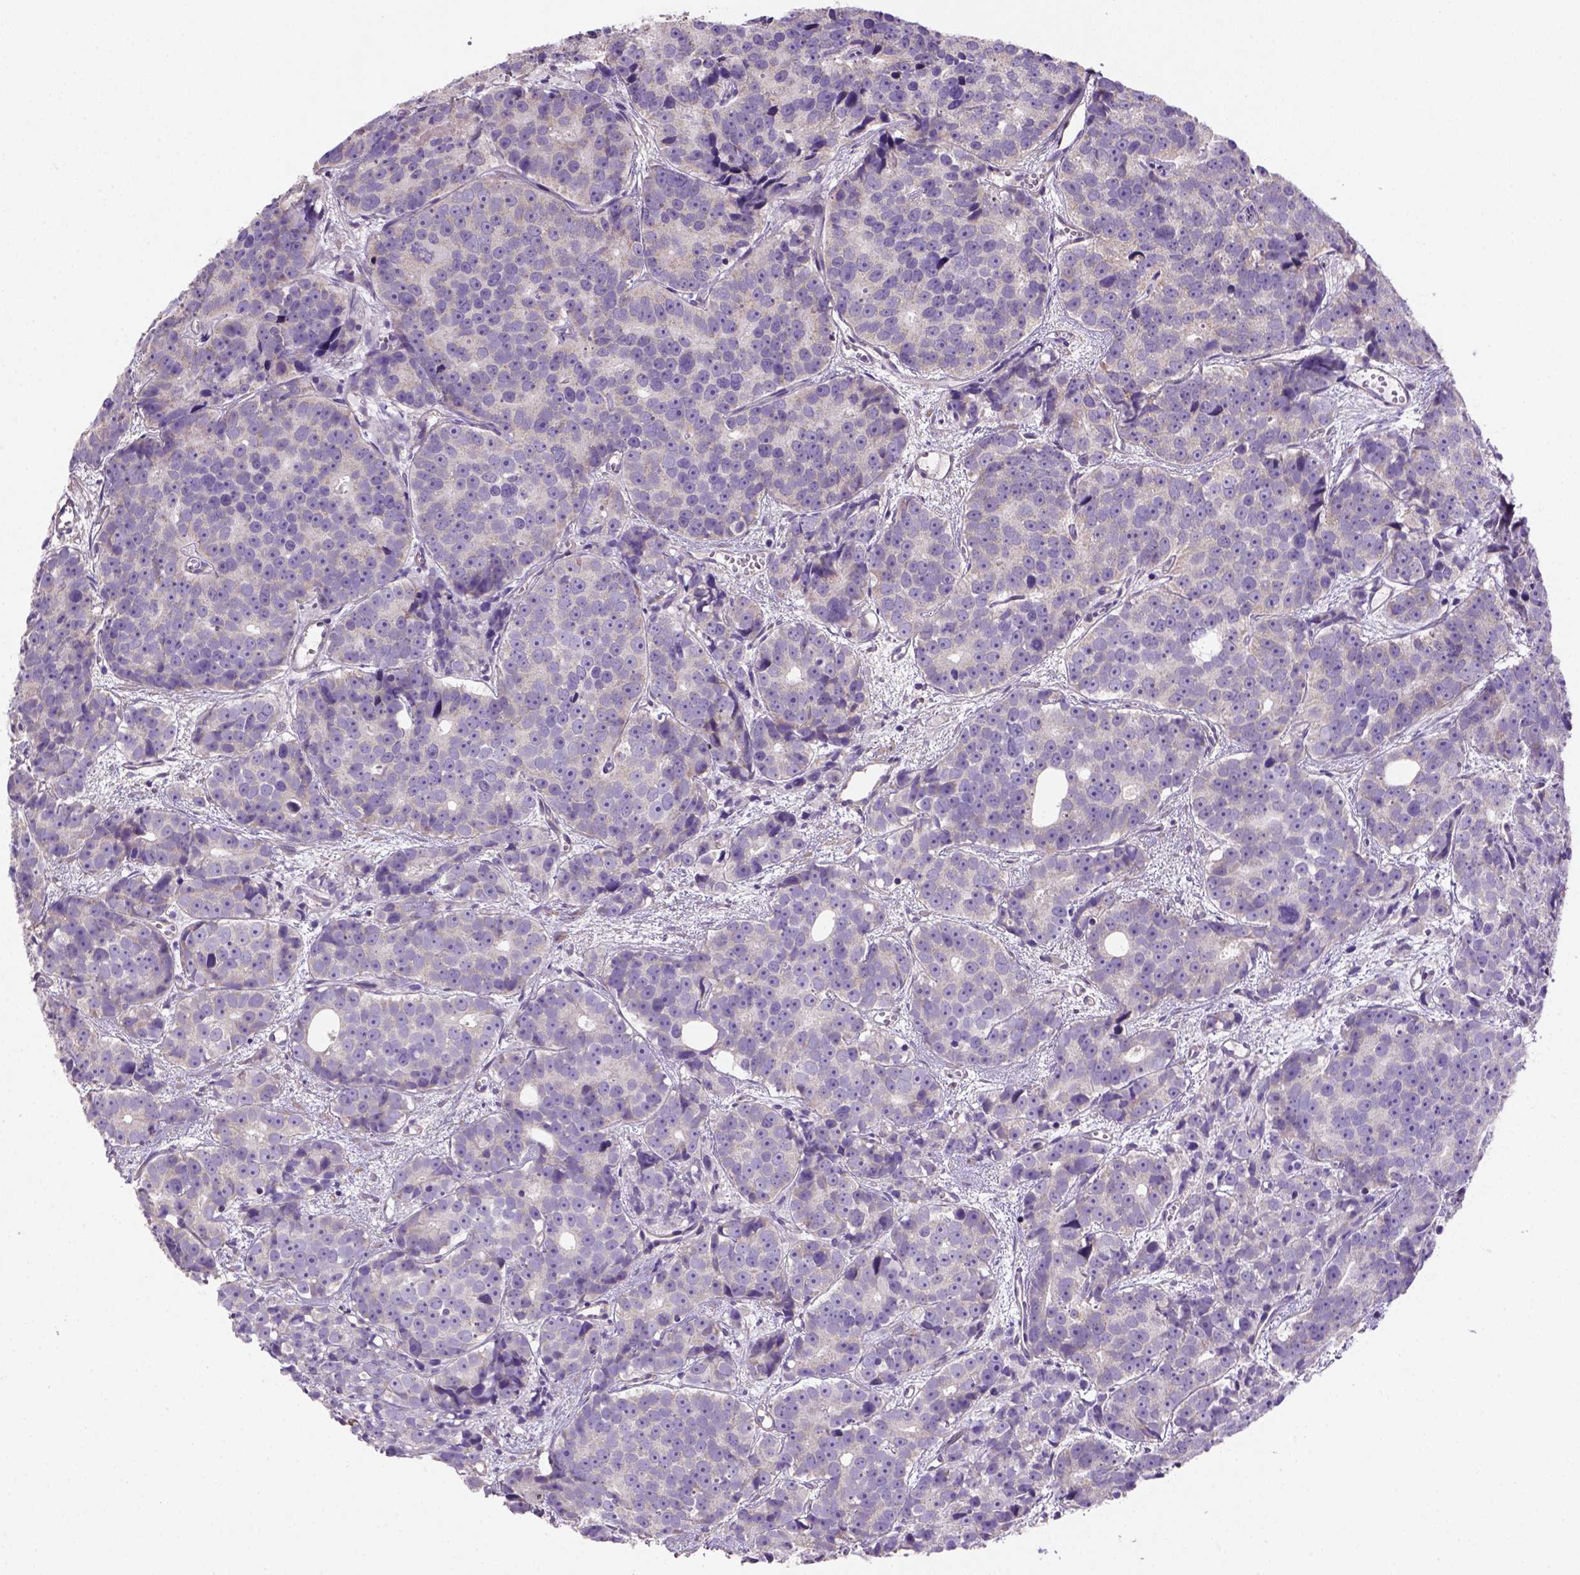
{"staining": {"intensity": "negative", "quantity": "none", "location": "none"}, "tissue": "prostate cancer", "cell_type": "Tumor cells", "image_type": "cancer", "snomed": [{"axis": "morphology", "description": "Adenocarcinoma, High grade"}, {"axis": "topography", "description": "Prostate"}], "caption": "An image of adenocarcinoma (high-grade) (prostate) stained for a protein reveals no brown staining in tumor cells.", "gene": "HTRA1", "patient": {"sex": "male", "age": 77}}